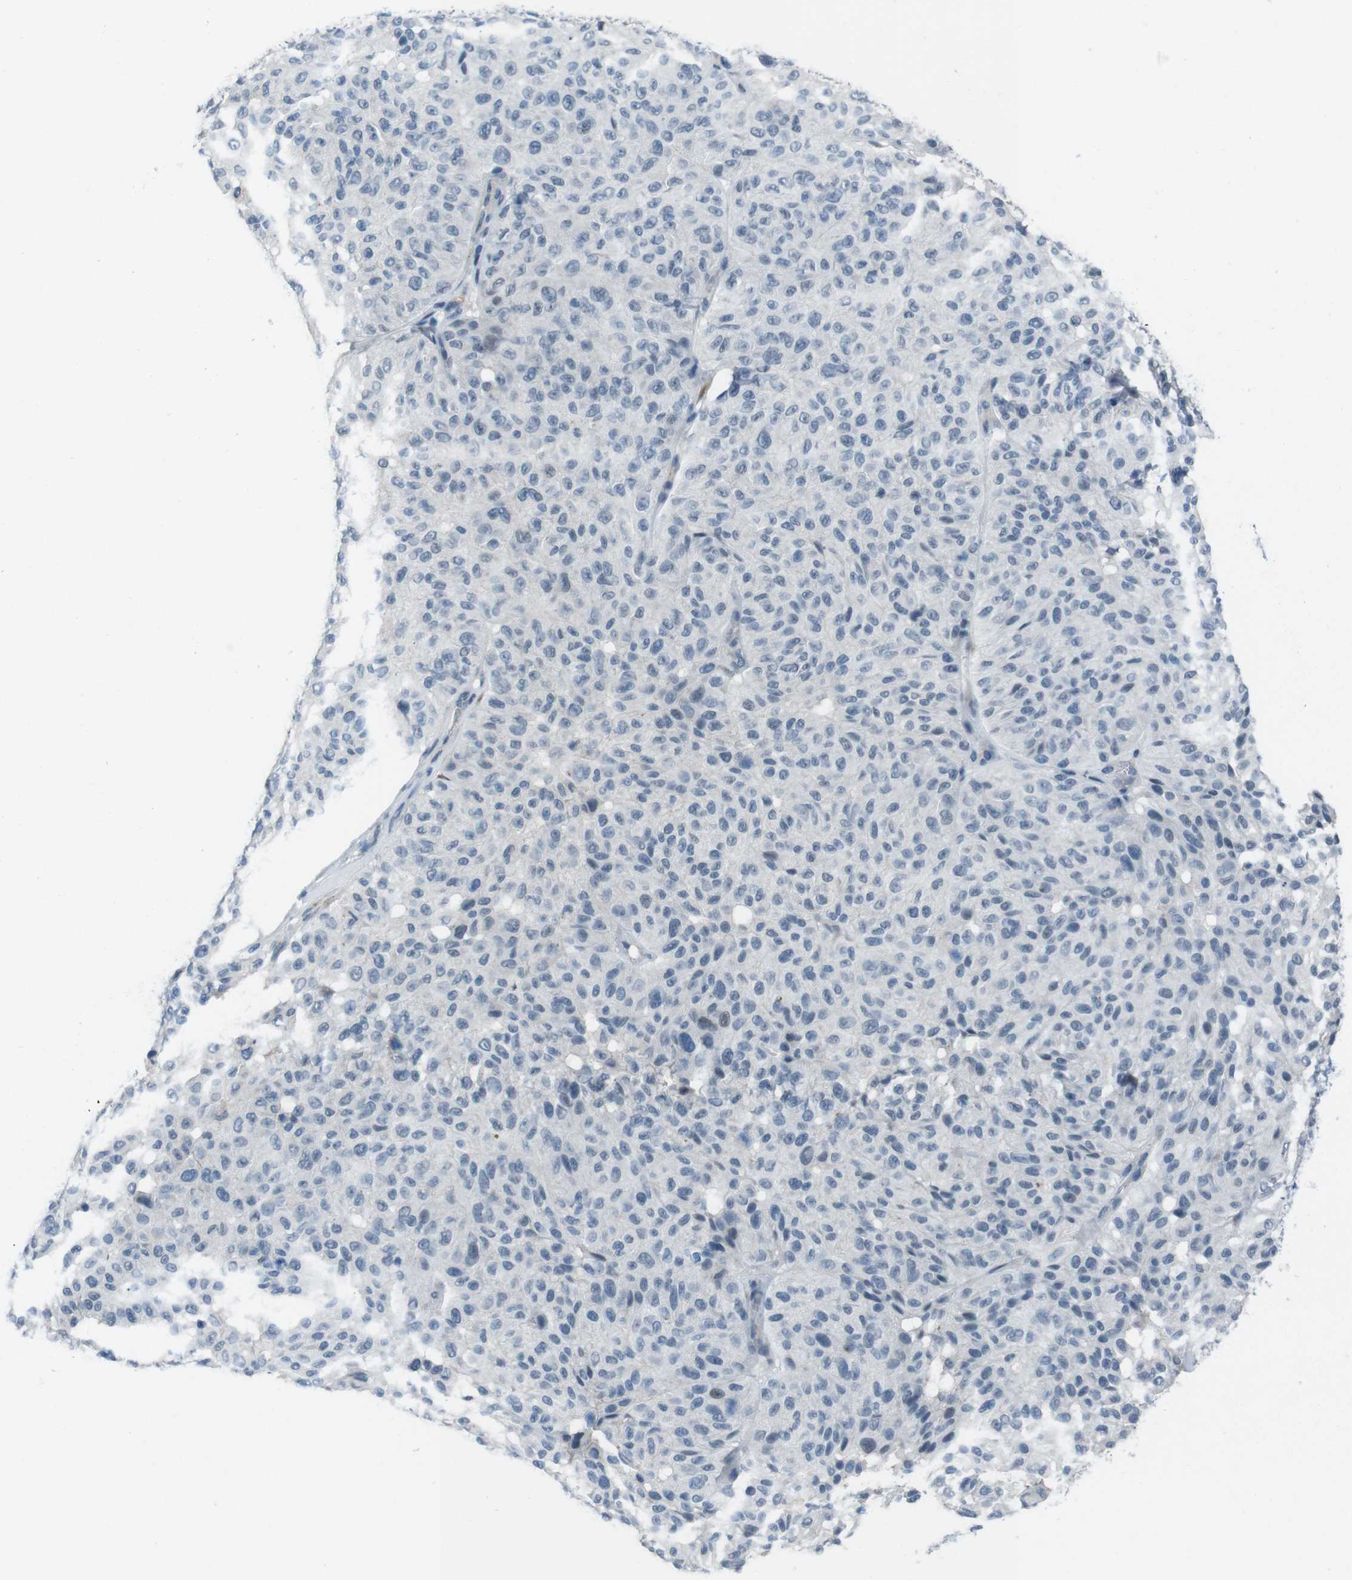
{"staining": {"intensity": "negative", "quantity": "none", "location": "none"}, "tissue": "melanoma", "cell_type": "Tumor cells", "image_type": "cancer", "snomed": [{"axis": "morphology", "description": "Malignant melanoma, NOS"}, {"axis": "topography", "description": "Skin"}], "caption": "A high-resolution photomicrograph shows immunohistochemistry (IHC) staining of malignant melanoma, which demonstrates no significant positivity in tumor cells. (DAB (3,3'-diaminobenzidine) immunohistochemistry, high magnification).", "gene": "CDHR2", "patient": {"sex": "female", "age": 46}}